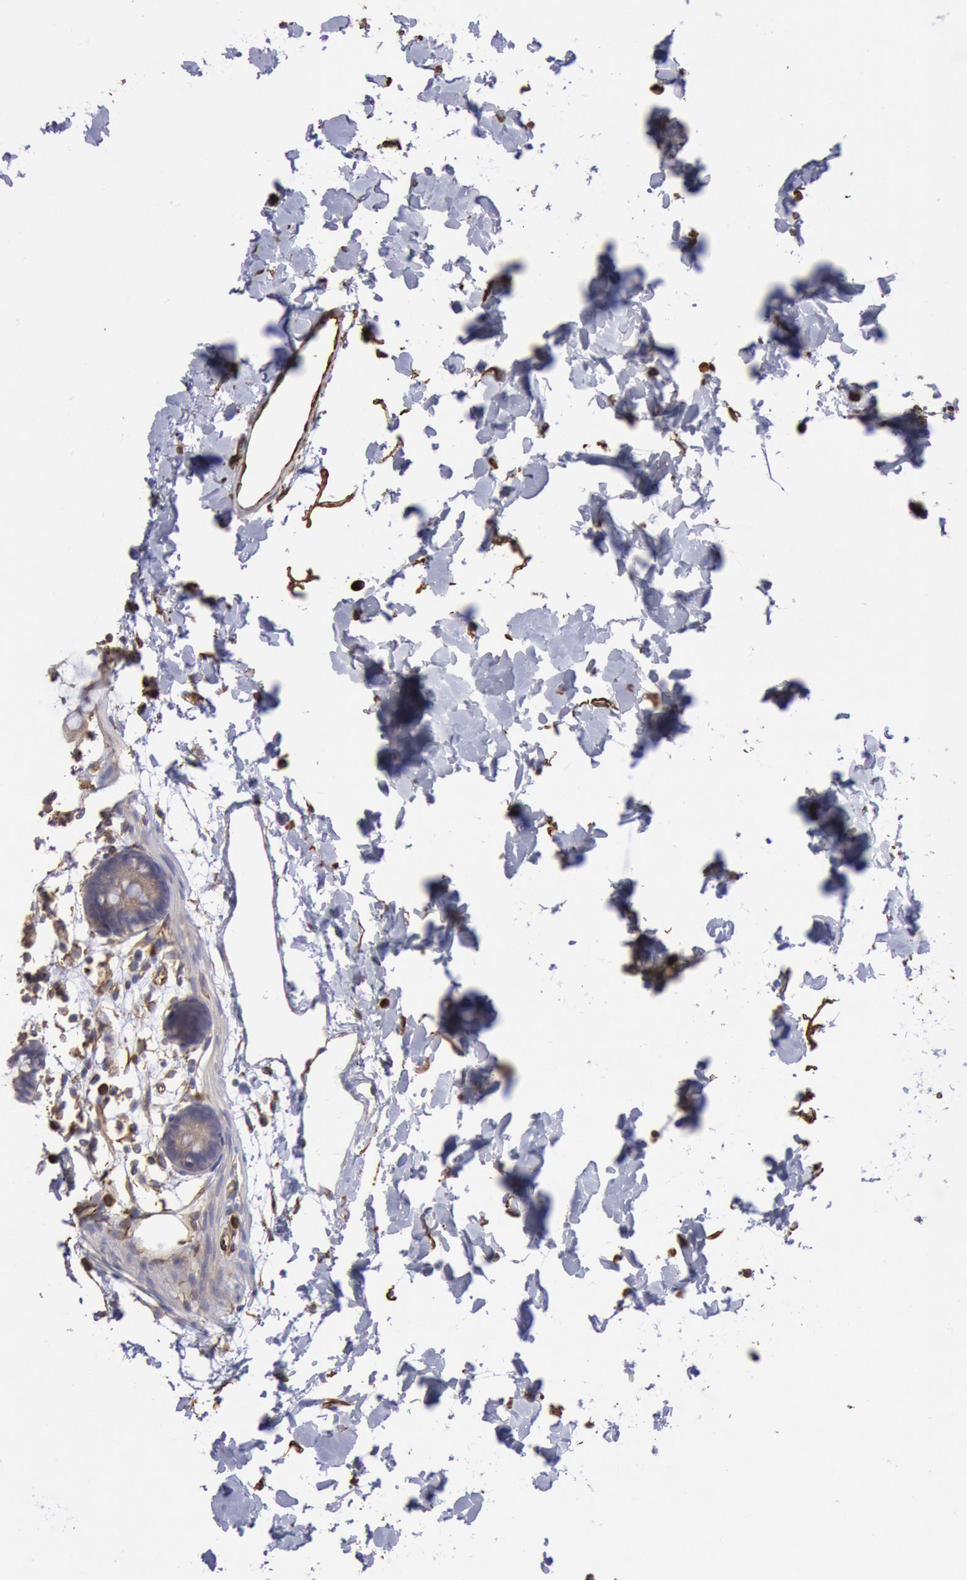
{"staining": {"intensity": "moderate", "quantity": ">75%", "location": "cytoplasmic/membranous"}, "tissue": "colon", "cell_type": "Endothelial cells", "image_type": "normal", "snomed": [{"axis": "morphology", "description": "Normal tissue, NOS"}, {"axis": "topography", "description": "Colon"}], "caption": "Colon stained with a brown dye shows moderate cytoplasmic/membranous positive positivity in about >75% of endothelial cells.", "gene": "RNF139", "patient": {"sex": "male", "age": 14}}